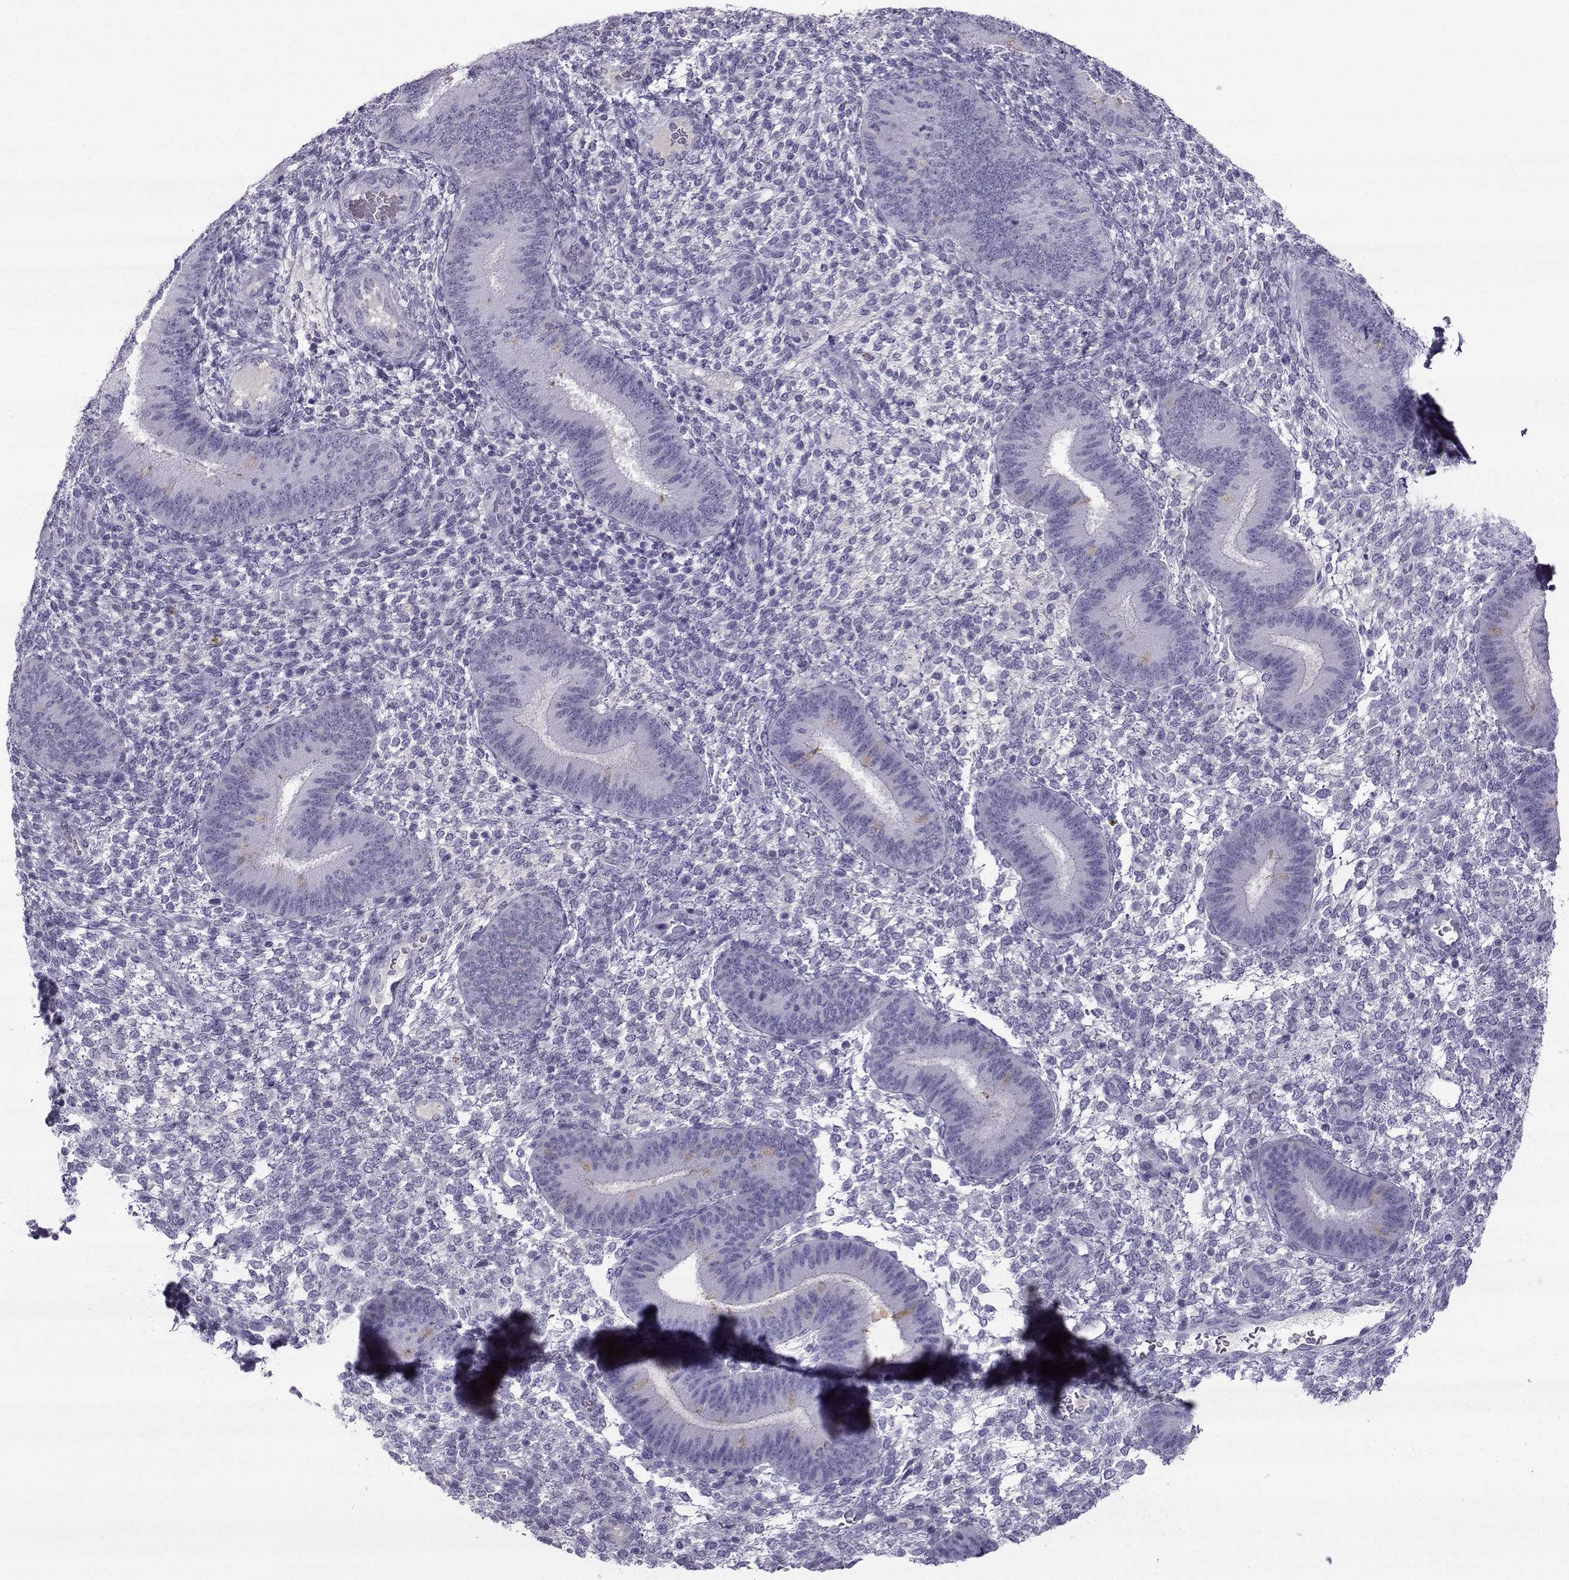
{"staining": {"intensity": "negative", "quantity": "none", "location": "none"}, "tissue": "endometrium", "cell_type": "Cells in endometrial stroma", "image_type": "normal", "snomed": [{"axis": "morphology", "description": "Normal tissue, NOS"}, {"axis": "topography", "description": "Endometrium"}], "caption": "DAB immunohistochemical staining of unremarkable human endometrium displays no significant staining in cells in endometrial stroma.", "gene": "ARMC2", "patient": {"sex": "female", "age": 39}}